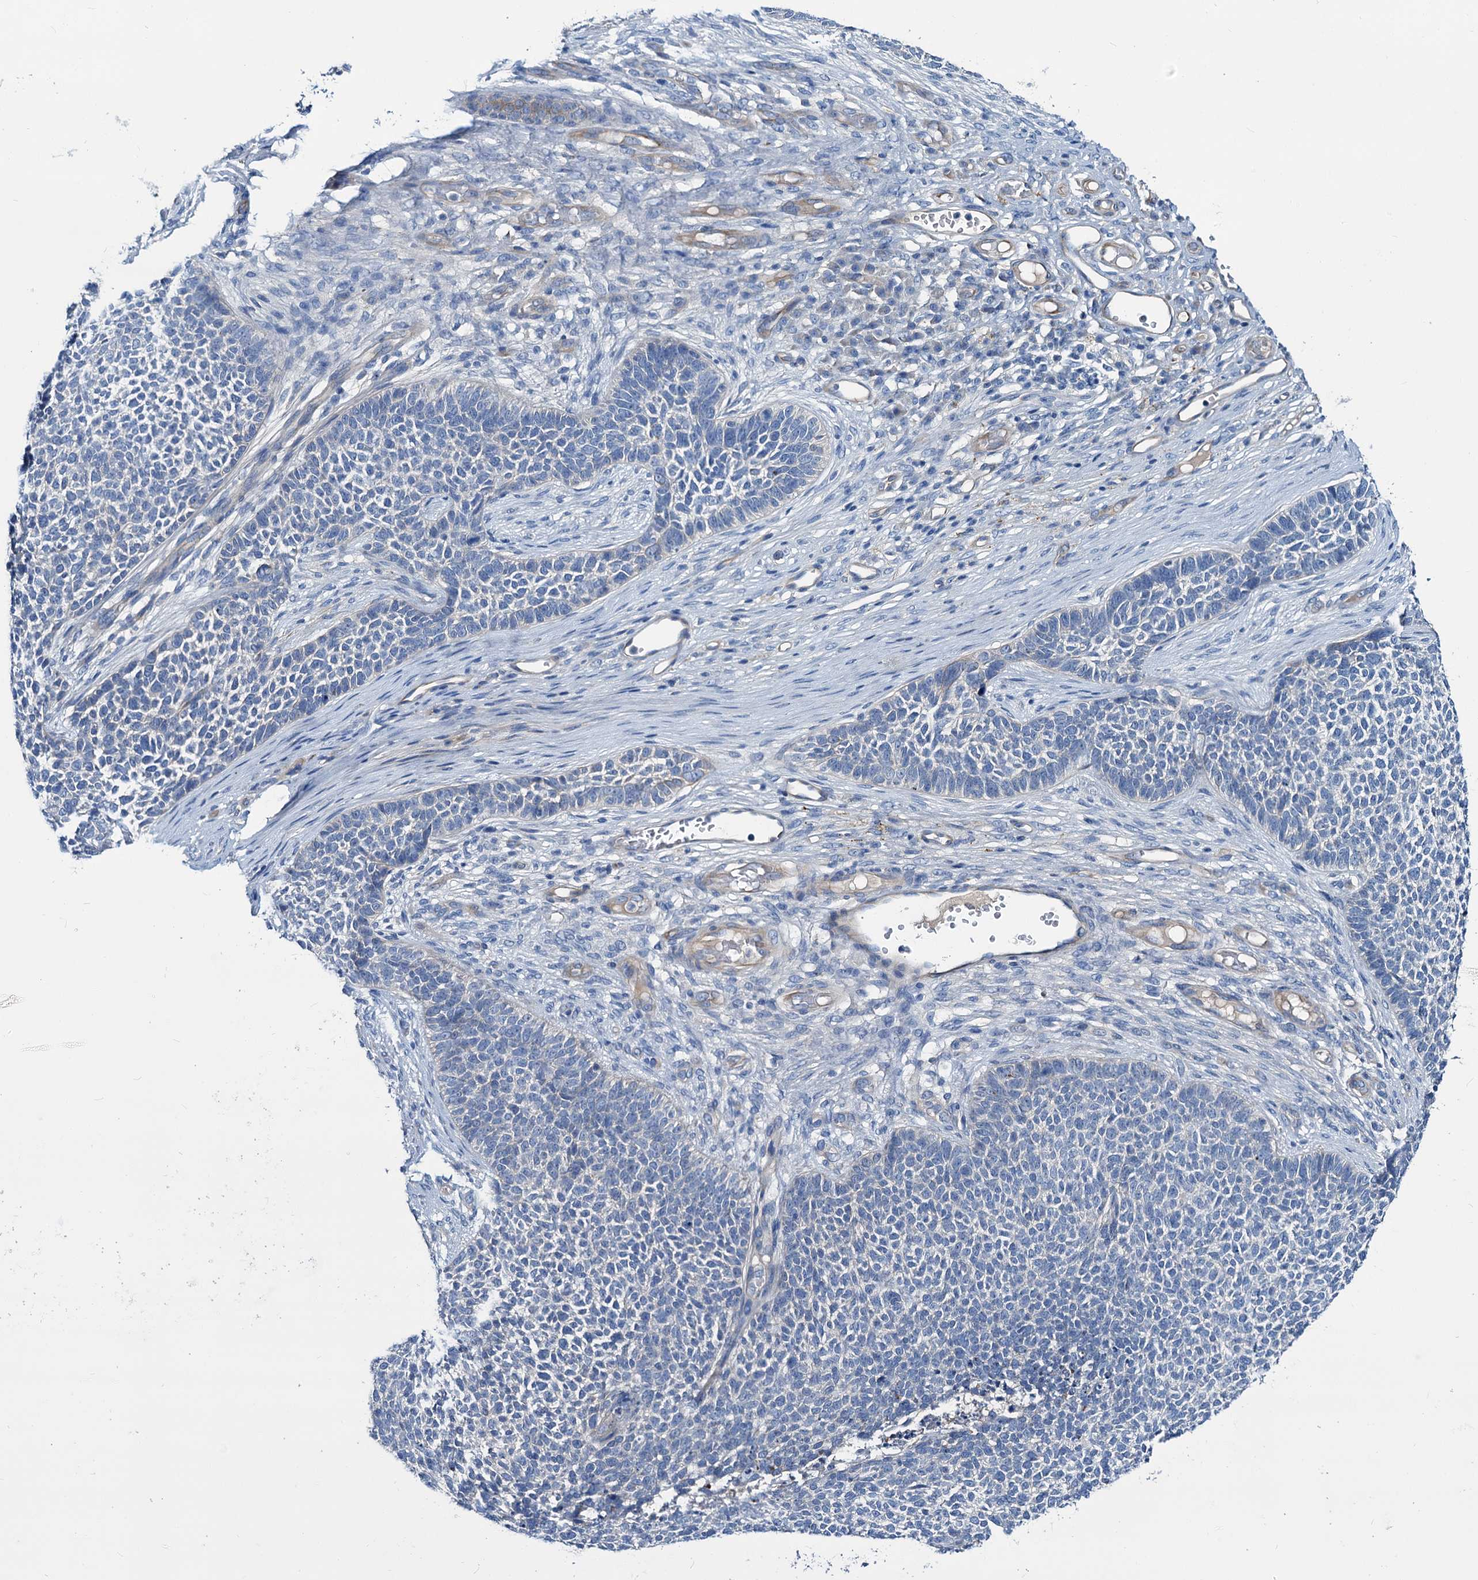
{"staining": {"intensity": "negative", "quantity": "none", "location": "none"}, "tissue": "skin cancer", "cell_type": "Tumor cells", "image_type": "cancer", "snomed": [{"axis": "morphology", "description": "Basal cell carcinoma"}, {"axis": "topography", "description": "Skin"}], "caption": "A photomicrograph of skin basal cell carcinoma stained for a protein reveals no brown staining in tumor cells.", "gene": "DYDC2", "patient": {"sex": "female", "age": 84}}